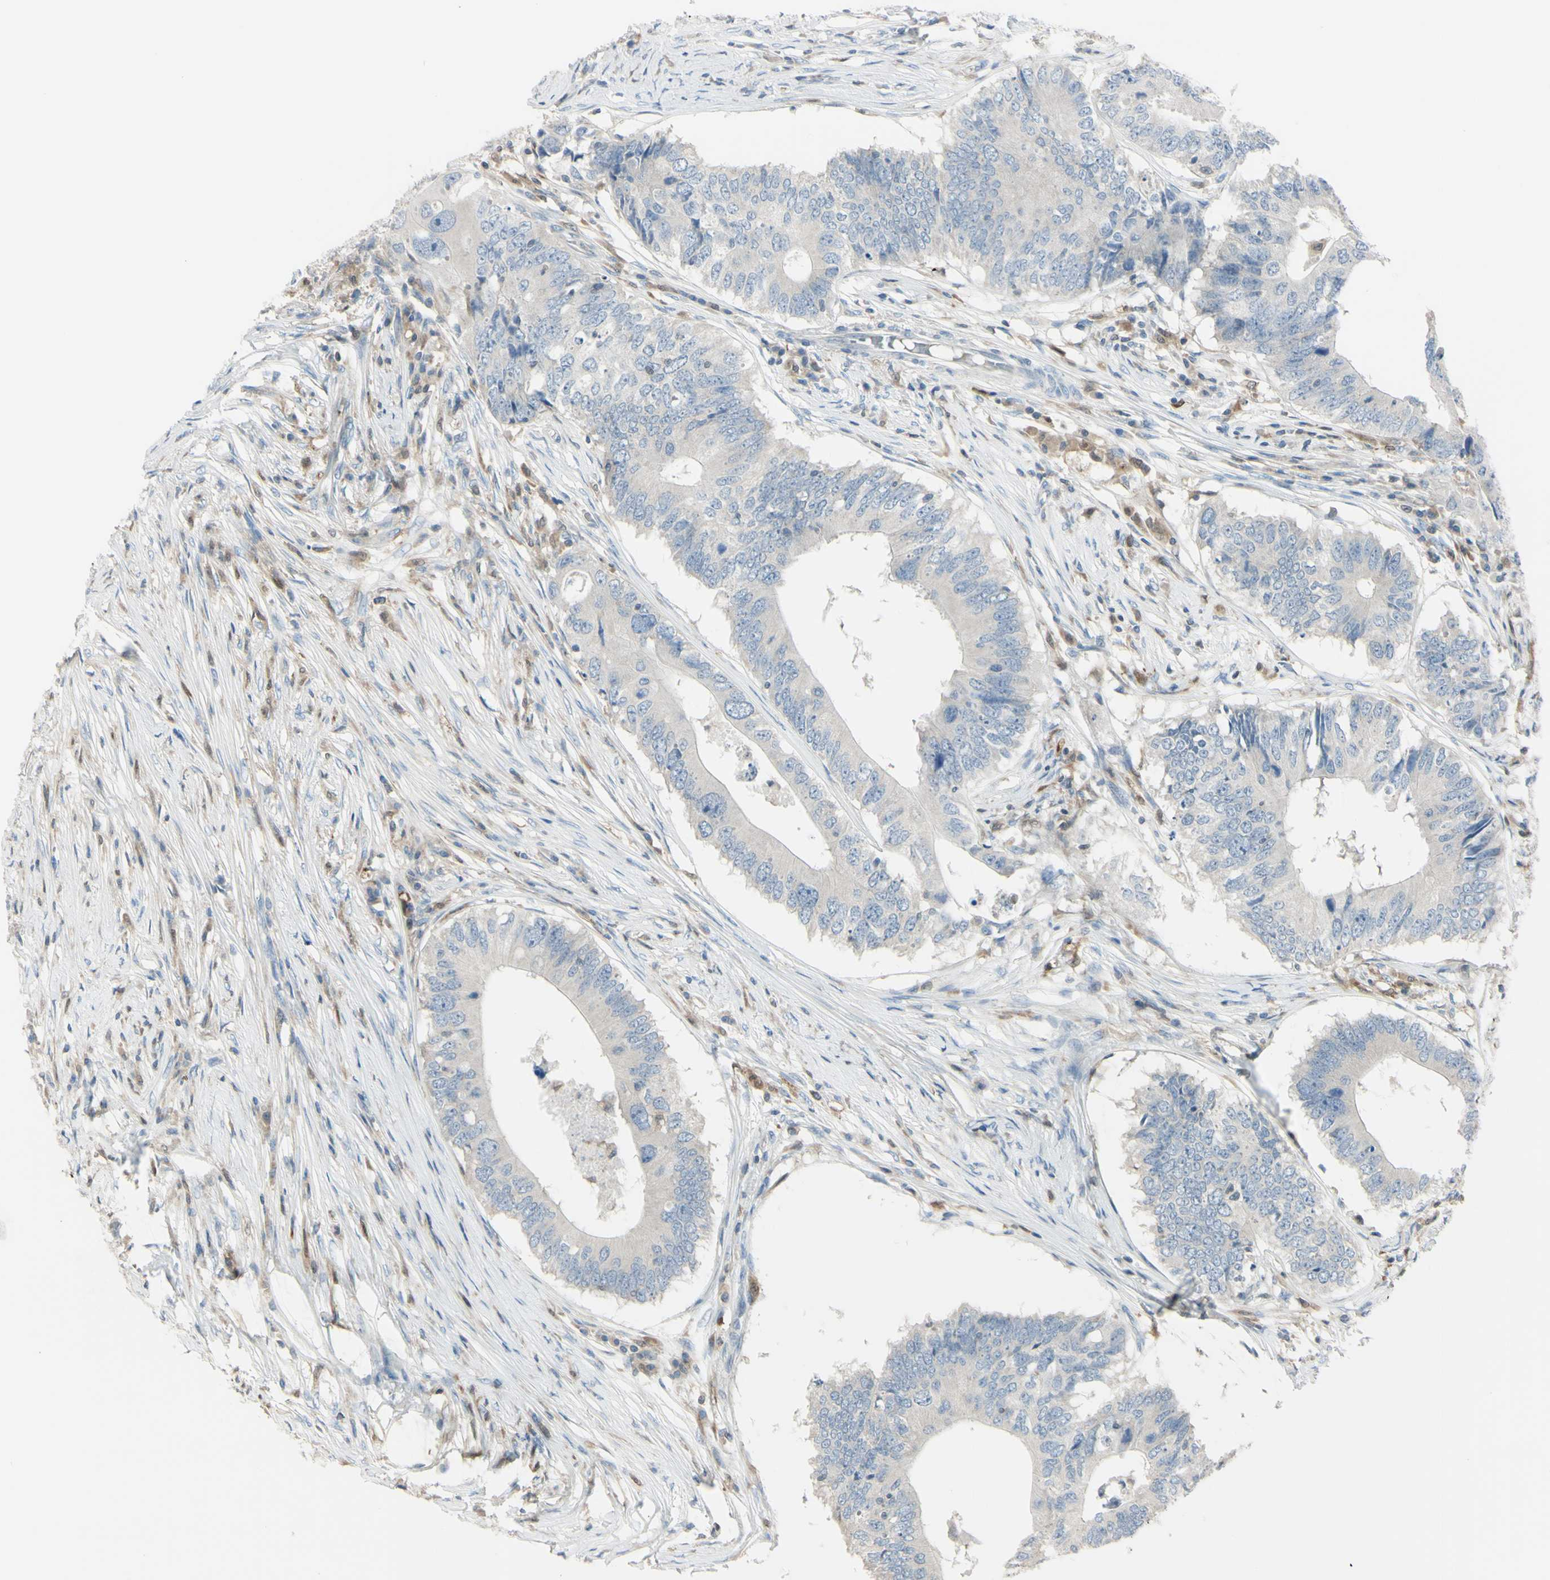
{"staining": {"intensity": "weak", "quantity": "25%-75%", "location": "cytoplasmic/membranous"}, "tissue": "colorectal cancer", "cell_type": "Tumor cells", "image_type": "cancer", "snomed": [{"axis": "morphology", "description": "Adenocarcinoma, NOS"}, {"axis": "topography", "description": "Colon"}], "caption": "DAB (3,3'-diaminobenzidine) immunohistochemical staining of human colorectal cancer displays weak cytoplasmic/membranous protein staining in approximately 25%-75% of tumor cells.", "gene": "CYRIB", "patient": {"sex": "male", "age": 71}}